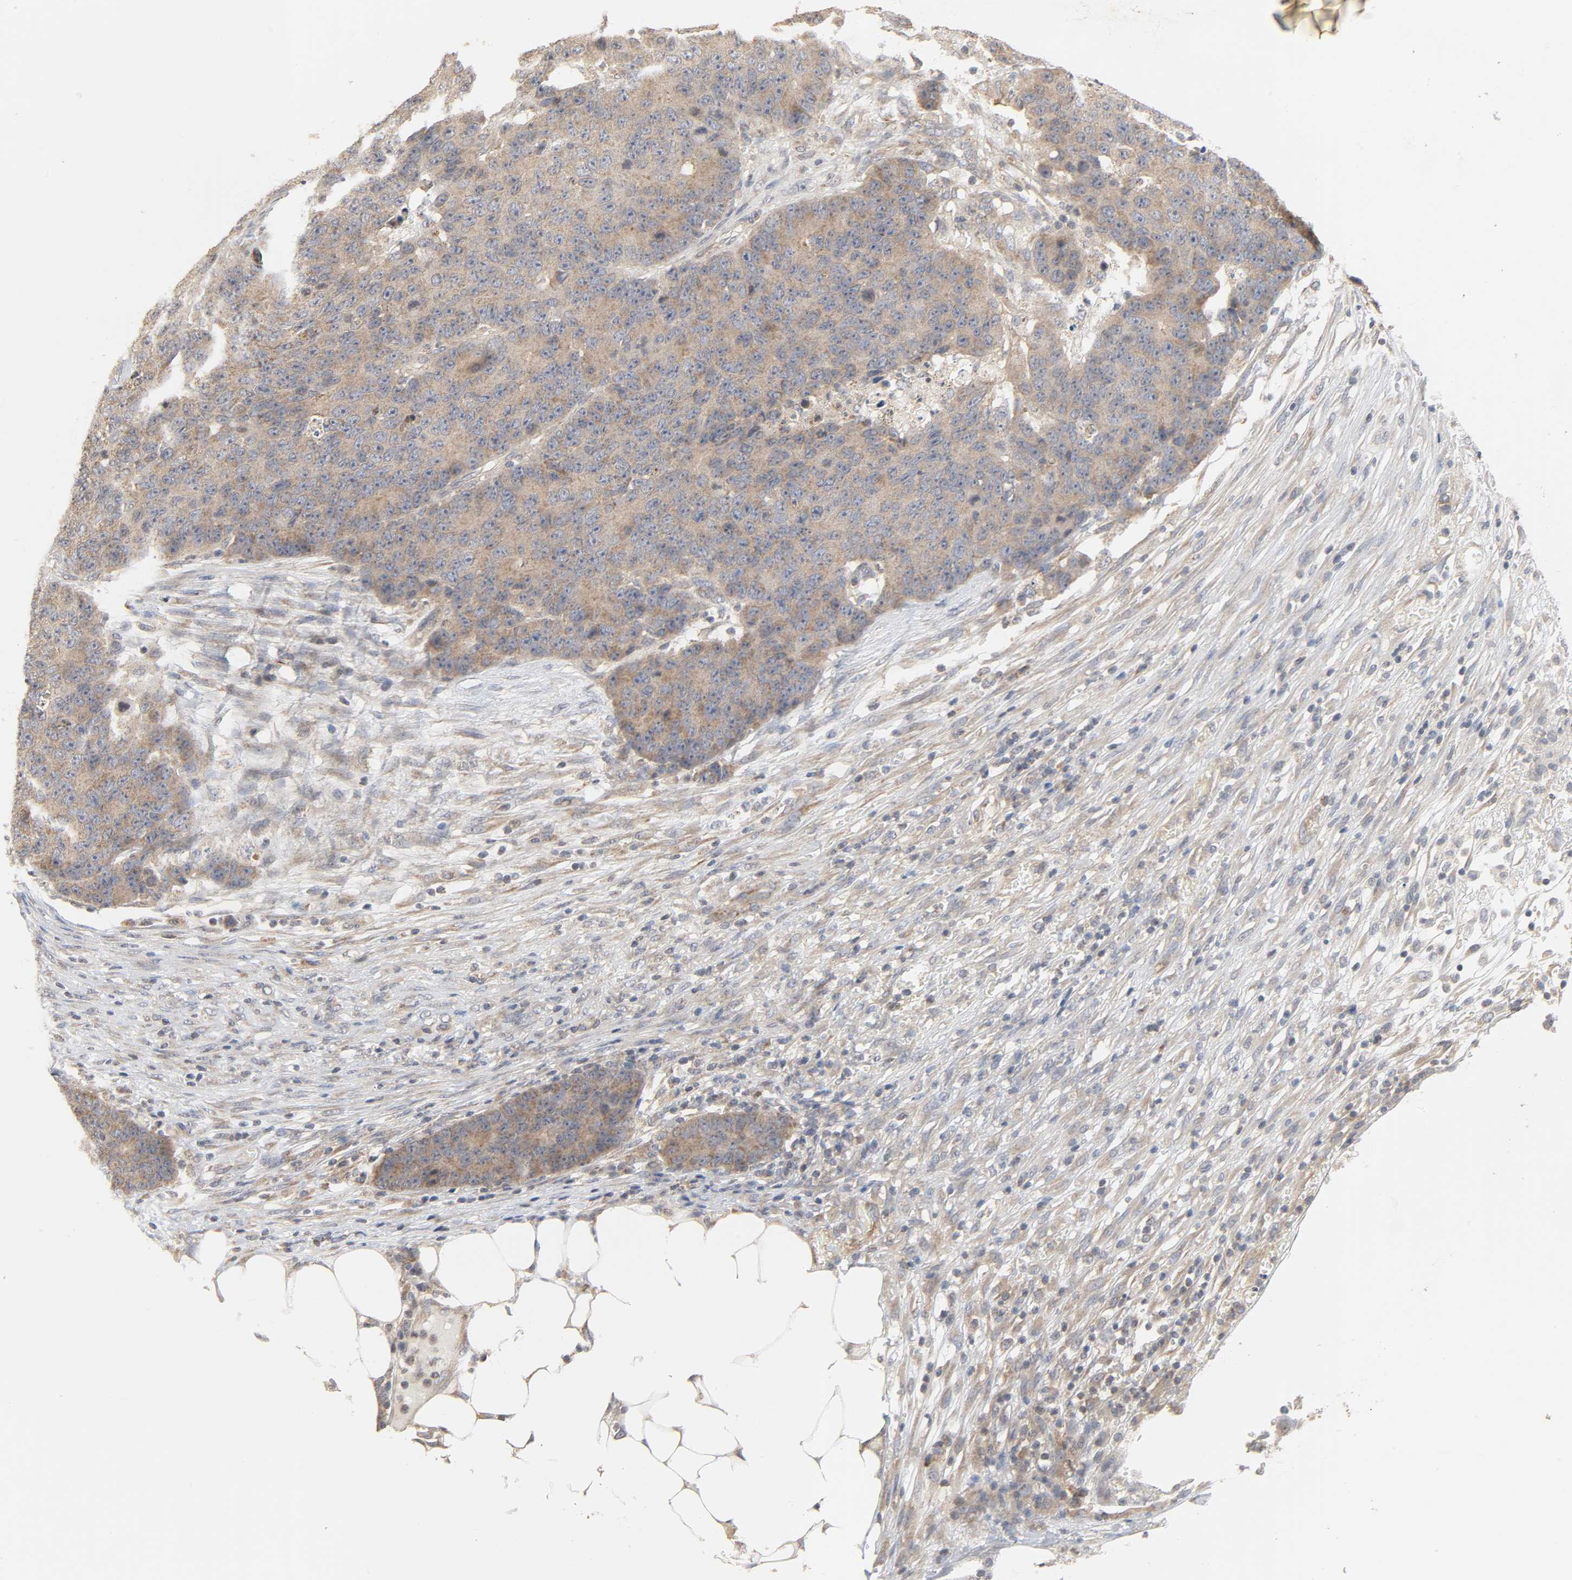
{"staining": {"intensity": "weak", "quantity": ">75%", "location": "cytoplasmic/membranous"}, "tissue": "colorectal cancer", "cell_type": "Tumor cells", "image_type": "cancer", "snomed": [{"axis": "morphology", "description": "Adenocarcinoma, NOS"}, {"axis": "topography", "description": "Colon"}], "caption": "Tumor cells reveal low levels of weak cytoplasmic/membranous expression in approximately >75% of cells in human colorectal adenocarcinoma.", "gene": "CLEC4E", "patient": {"sex": "female", "age": 86}}